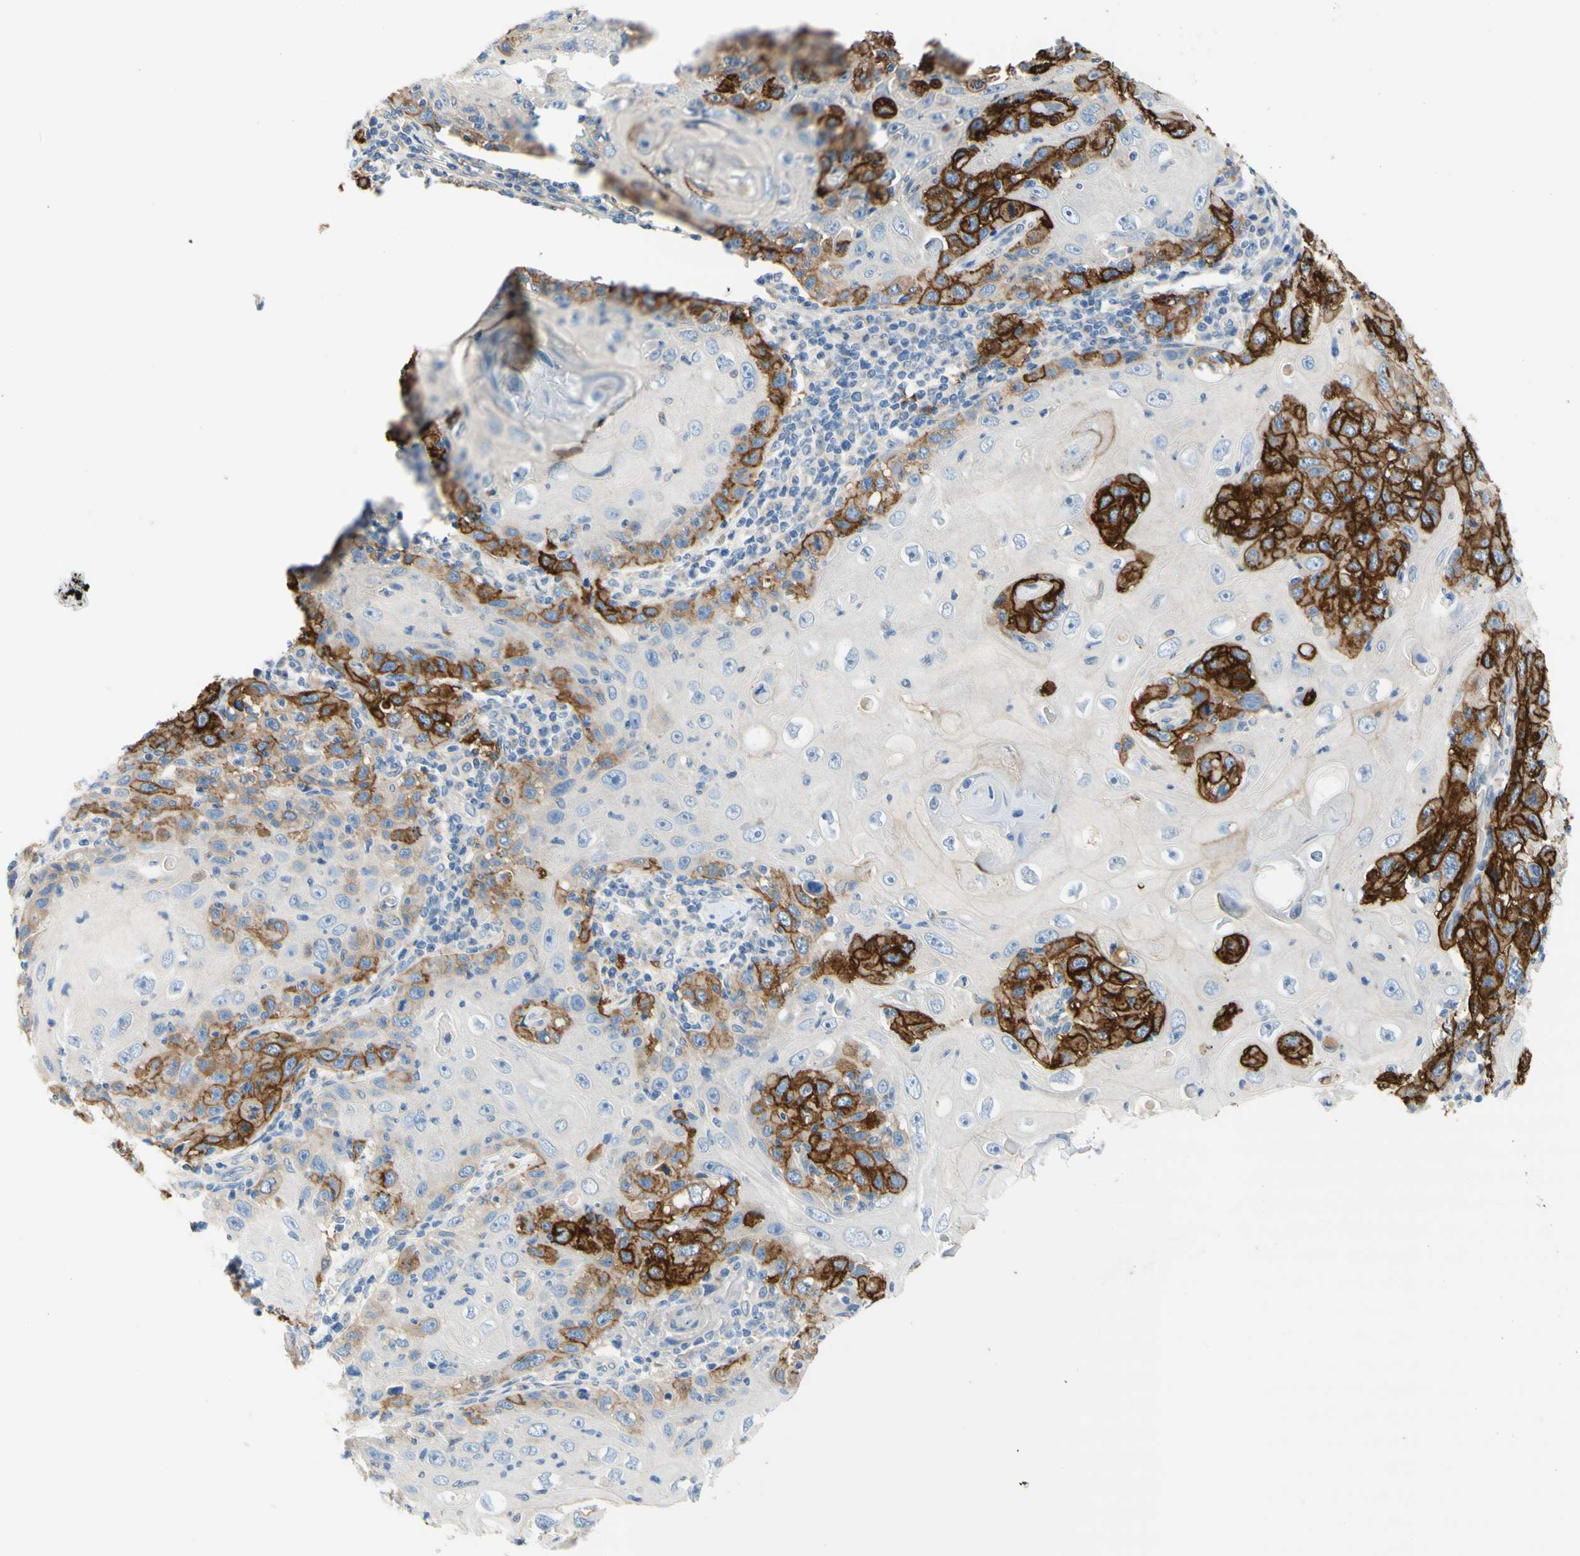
{"staining": {"intensity": "strong", "quantity": "25%-75%", "location": "cytoplasmic/membranous"}, "tissue": "skin cancer", "cell_type": "Tumor cells", "image_type": "cancer", "snomed": [{"axis": "morphology", "description": "Squamous cell carcinoma, NOS"}, {"axis": "topography", "description": "Skin"}], "caption": "Immunohistochemical staining of skin cancer demonstrates high levels of strong cytoplasmic/membranous protein expression in approximately 25%-75% of tumor cells. (Stains: DAB (3,3'-diaminobenzidine) in brown, nuclei in blue, Microscopy: brightfield microscopy at high magnification).", "gene": "F3", "patient": {"sex": "female", "age": 88}}